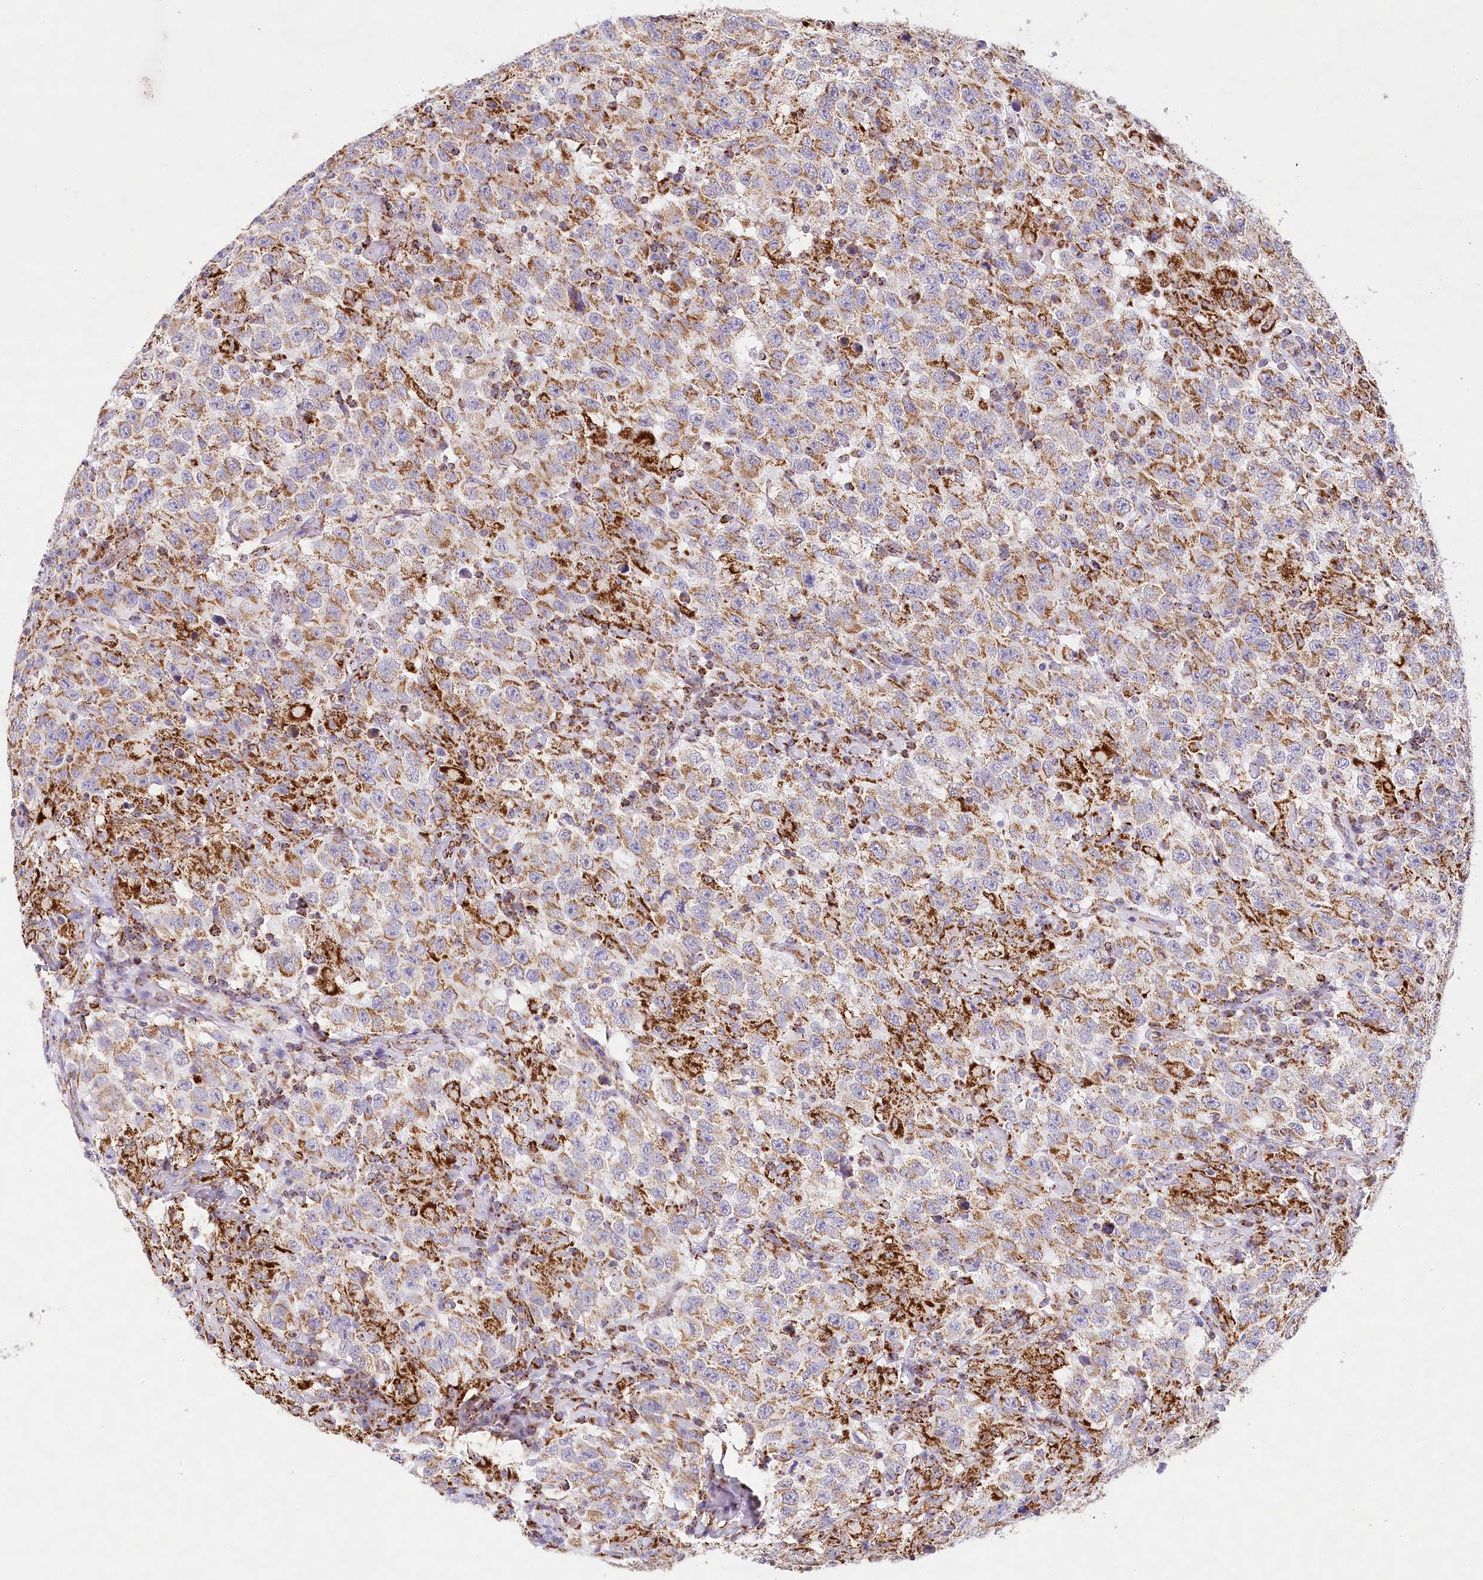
{"staining": {"intensity": "moderate", "quantity": ">75%", "location": "cytoplasmic/membranous"}, "tissue": "testis cancer", "cell_type": "Tumor cells", "image_type": "cancer", "snomed": [{"axis": "morphology", "description": "Seminoma, NOS"}, {"axis": "topography", "description": "Testis"}], "caption": "A brown stain shows moderate cytoplasmic/membranous expression of a protein in human testis cancer tumor cells.", "gene": "LSS", "patient": {"sex": "male", "age": 41}}